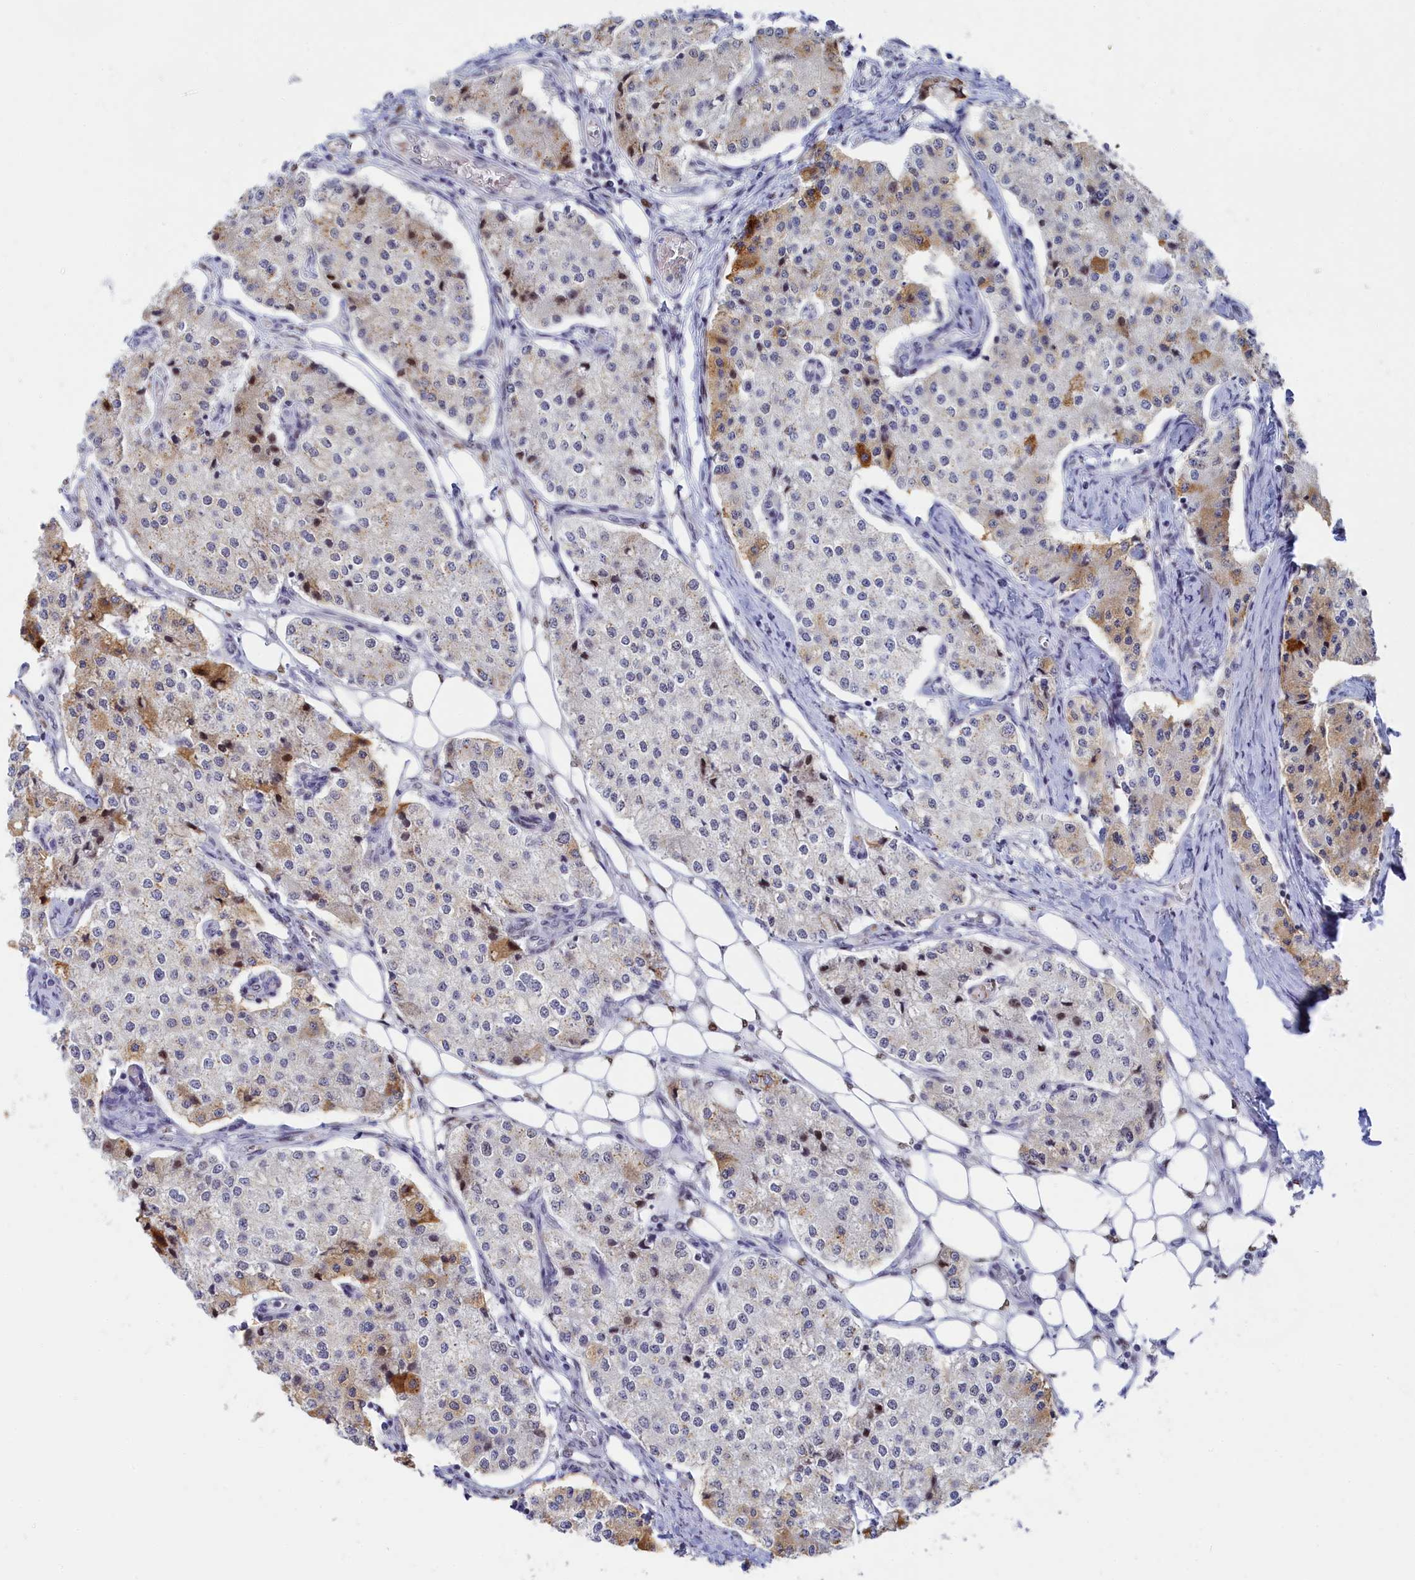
{"staining": {"intensity": "moderate", "quantity": "<25%", "location": "cytoplasmic/membranous,nuclear"}, "tissue": "carcinoid", "cell_type": "Tumor cells", "image_type": "cancer", "snomed": [{"axis": "morphology", "description": "Carcinoid, malignant, NOS"}, {"axis": "topography", "description": "Colon"}], "caption": "IHC of carcinoid (malignant) demonstrates low levels of moderate cytoplasmic/membranous and nuclear positivity in about <25% of tumor cells.", "gene": "RSL1D1", "patient": {"sex": "female", "age": 52}}